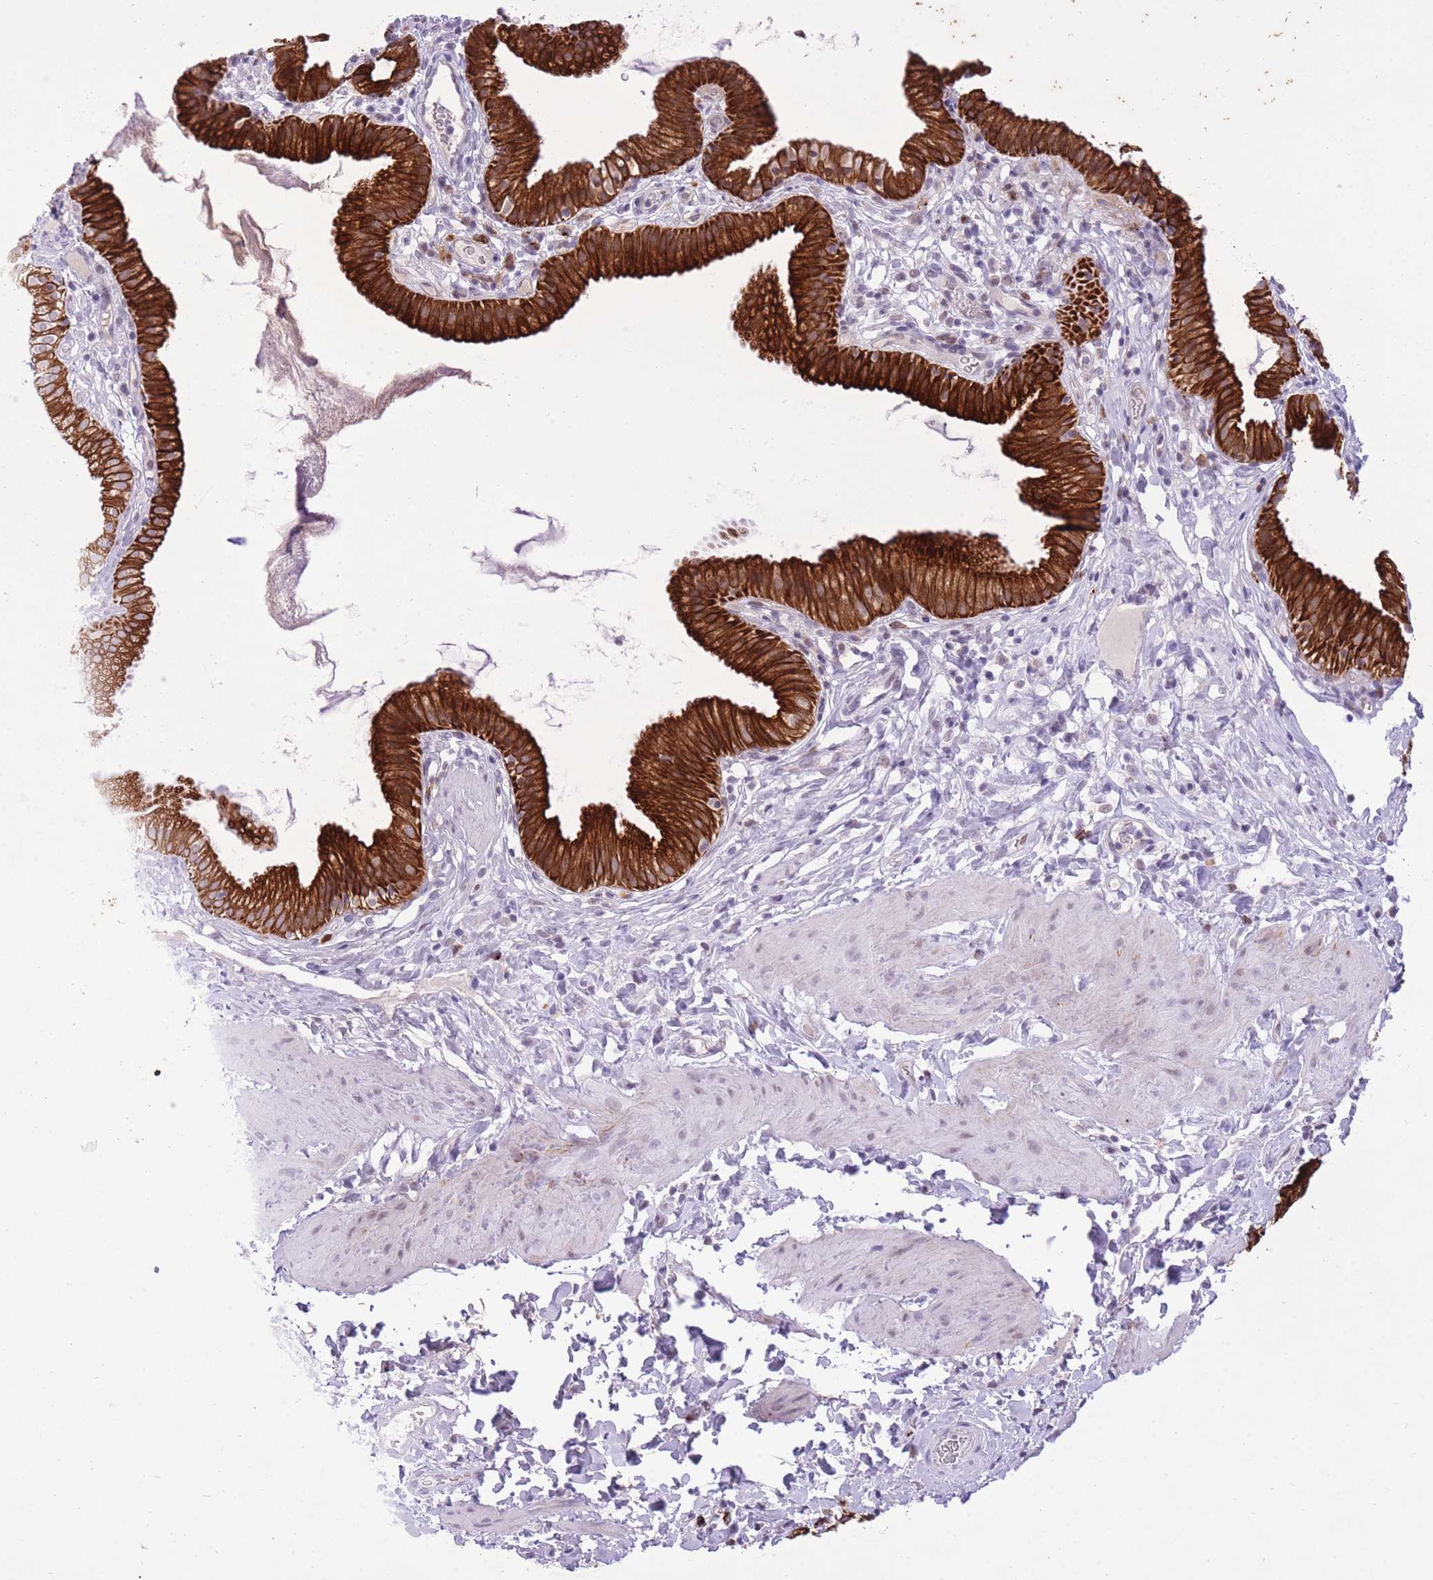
{"staining": {"intensity": "strong", "quantity": ">75%", "location": "cytoplasmic/membranous"}, "tissue": "gallbladder", "cell_type": "Glandular cells", "image_type": "normal", "snomed": [{"axis": "morphology", "description": "Normal tissue, NOS"}, {"axis": "topography", "description": "Gallbladder"}], "caption": "Immunohistochemical staining of benign human gallbladder shows >75% levels of strong cytoplasmic/membranous protein staining in approximately >75% of glandular cells.", "gene": "MEIS3", "patient": {"sex": "female", "age": 46}}